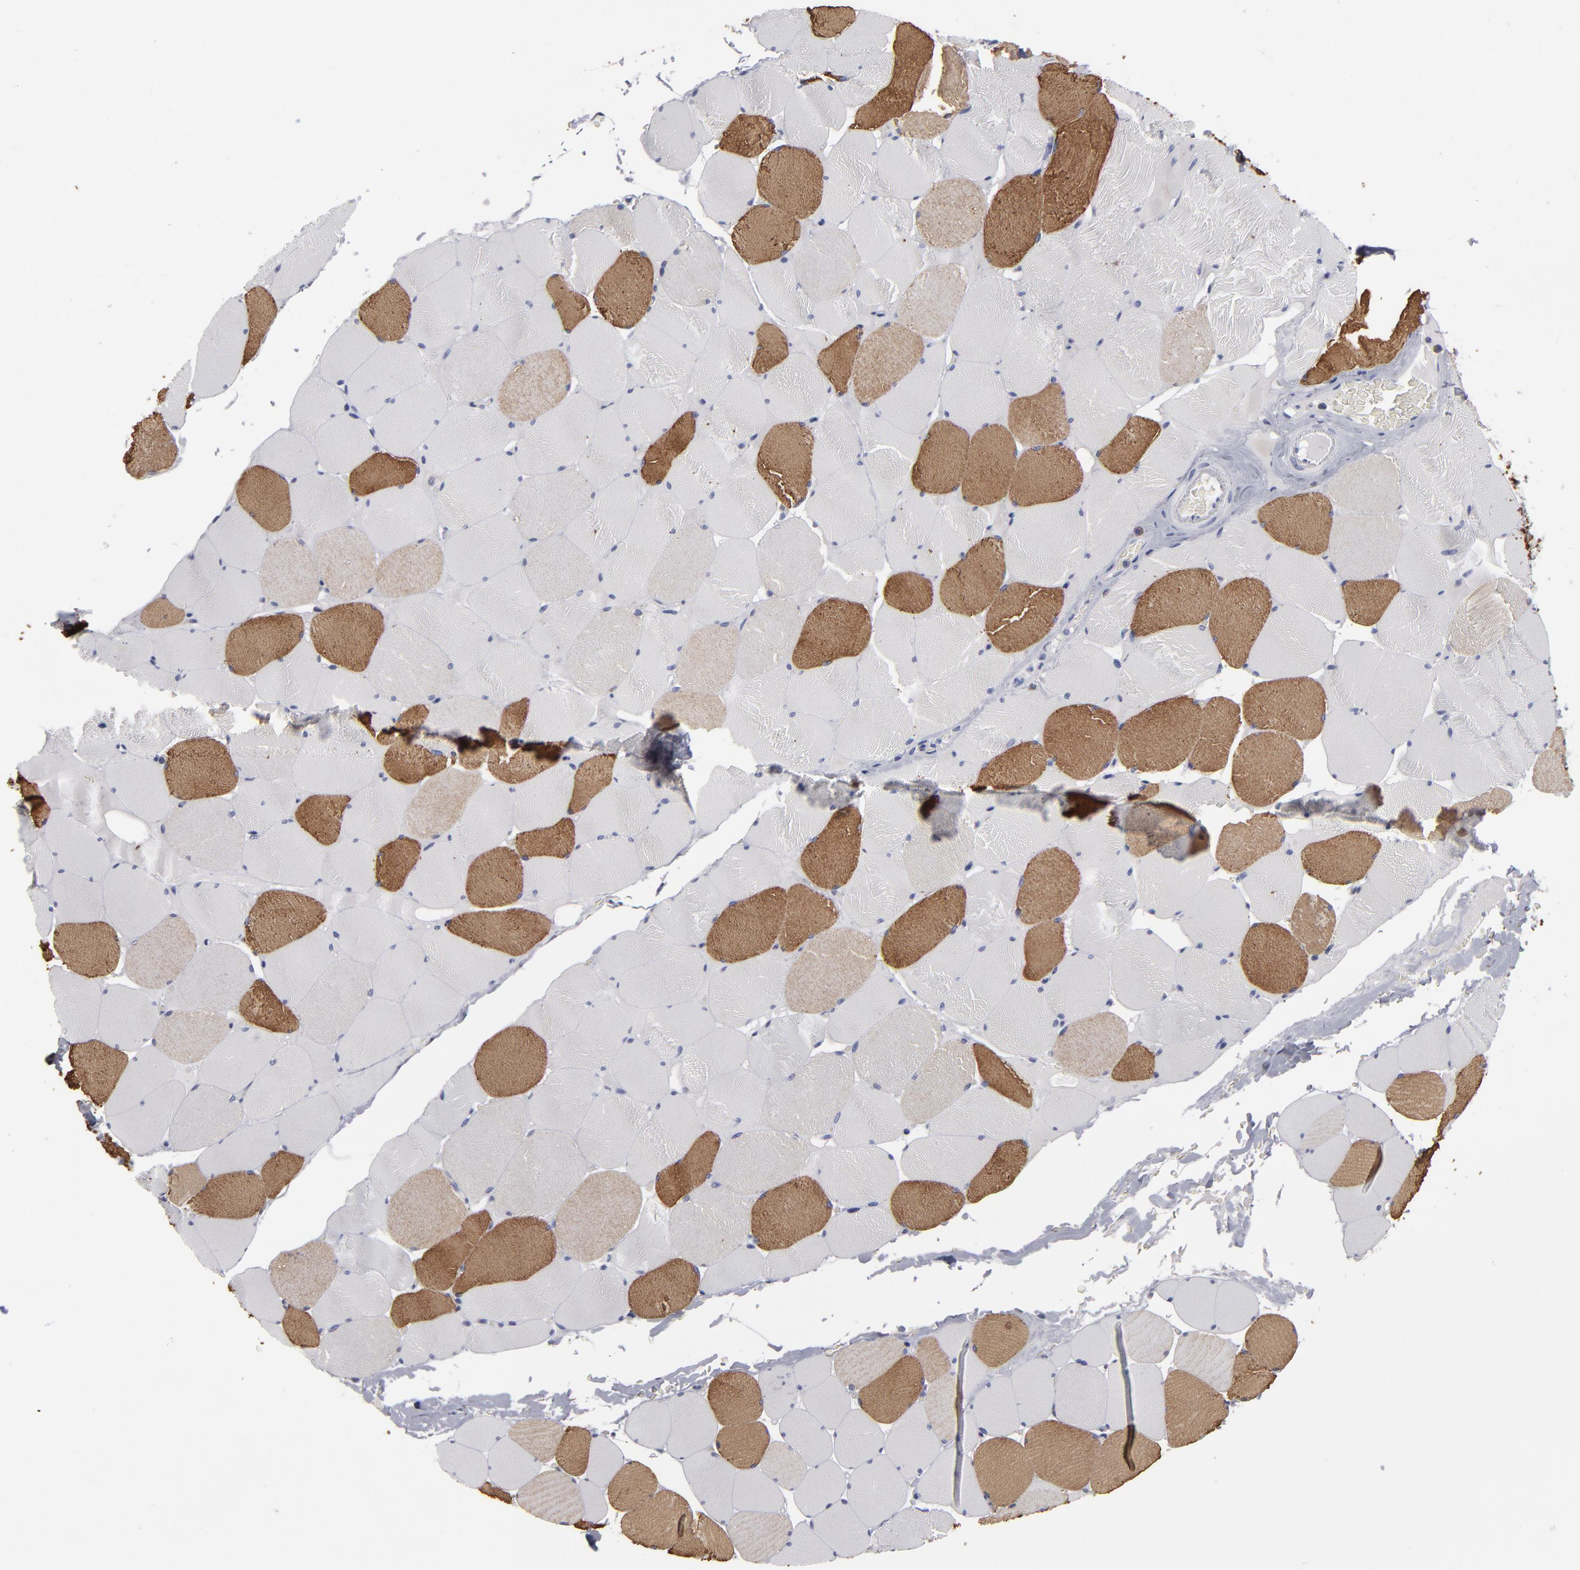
{"staining": {"intensity": "strong", "quantity": "25%-75%", "location": "cytoplasmic/membranous"}, "tissue": "skeletal muscle", "cell_type": "Myocytes", "image_type": "normal", "snomed": [{"axis": "morphology", "description": "Normal tissue, NOS"}, {"axis": "topography", "description": "Skeletal muscle"}], "caption": "Immunohistochemical staining of unremarkable human skeletal muscle exhibits 25%-75% levels of strong cytoplasmic/membranous protein positivity in about 25%-75% of myocytes. The staining was performed using DAB to visualize the protein expression in brown, while the nuclei were stained in blue with hematoxylin (Magnification: 20x).", "gene": "CCDC80", "patient": {"sex": "male", "age": 62}}